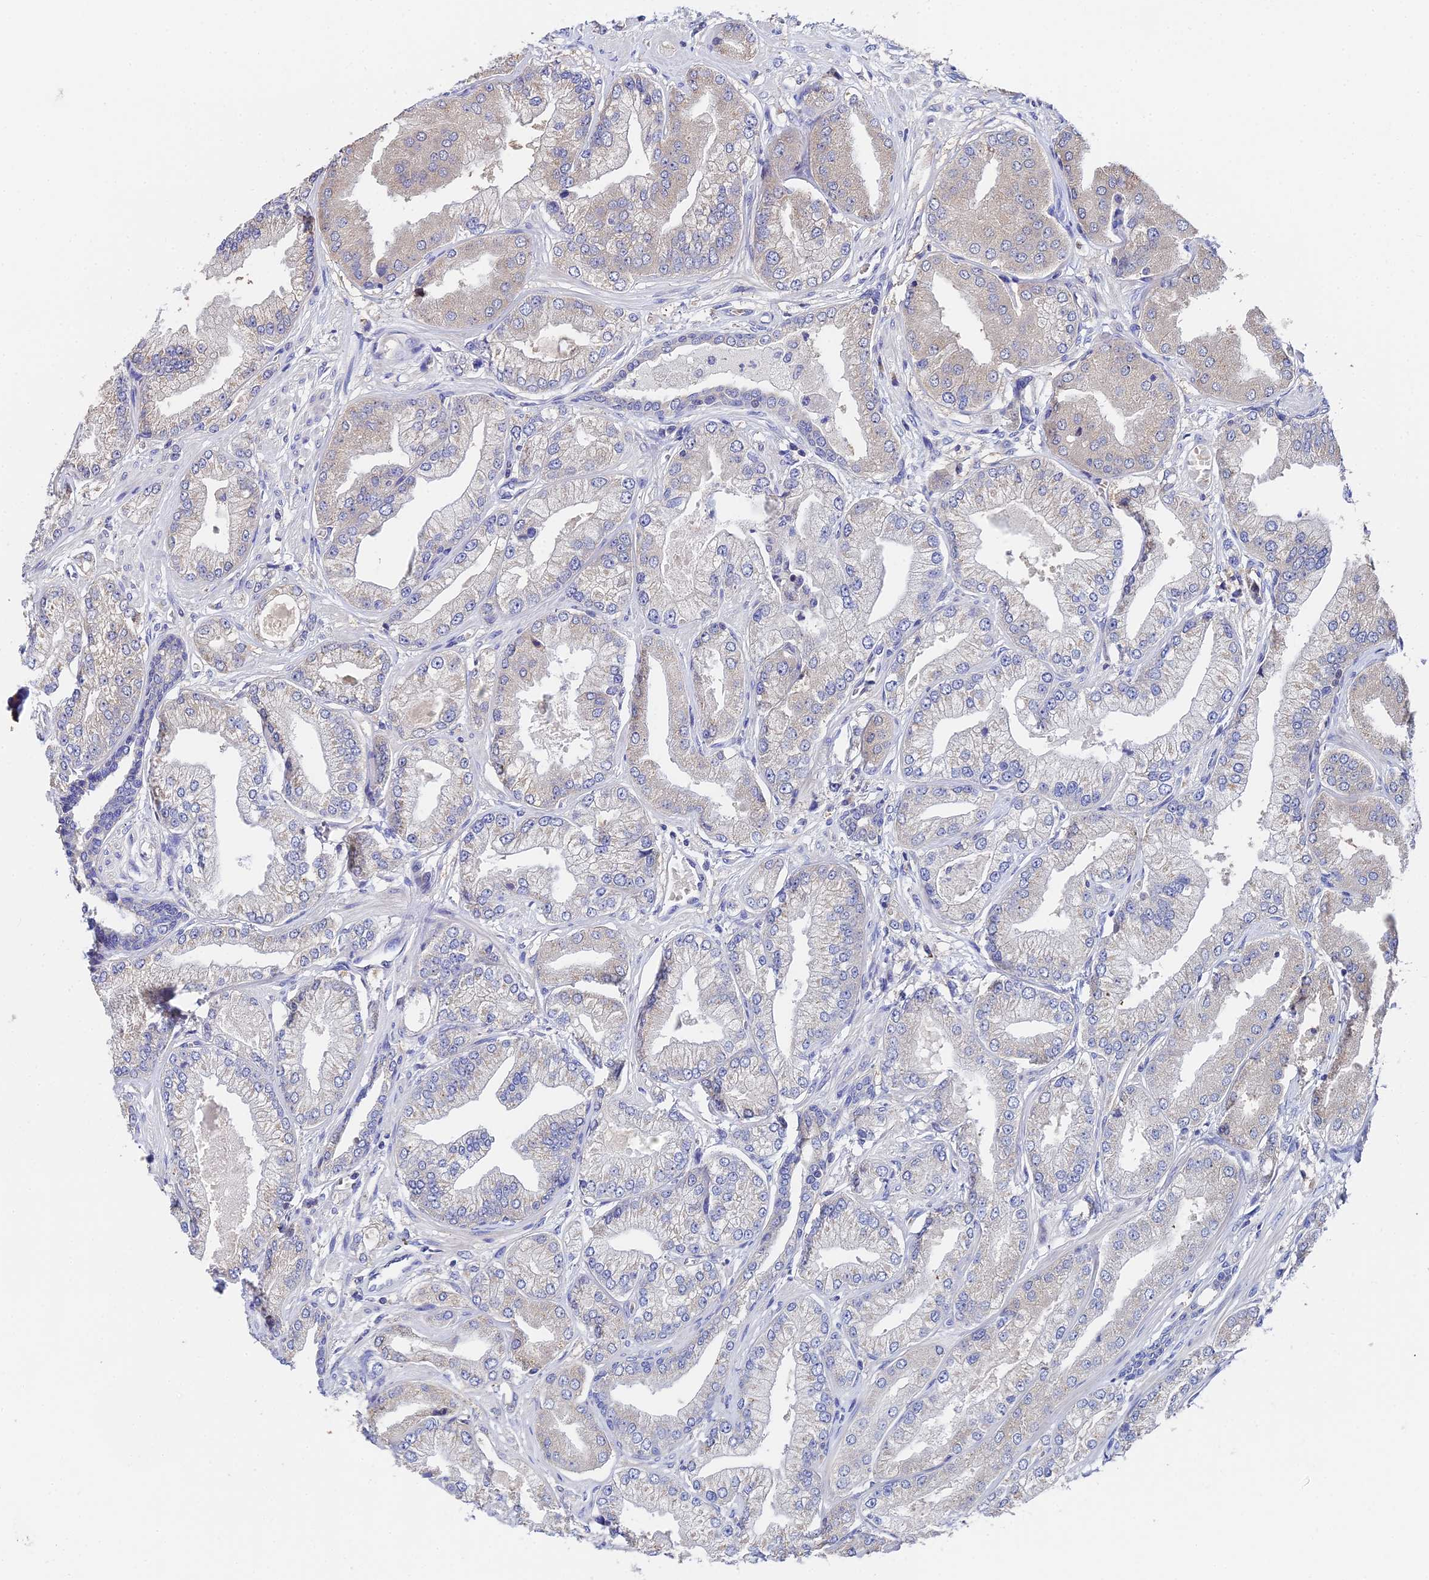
{"staining": {"intensity": "weak", "quantity": "<25%", "location": "cytoplasmic/membranous"}, "tissue": "prostate cancer", "cell_type": "Tumor cells", "image_type": "cancer", "snomed": [{"axis": "morphology", "description": "Adenocarcinoma, Low grade"}, {"axis": "topography", "description": "Prostate"}], "caption": "Immunohistochemical staining of human prostate cancer (low-grade adenocarcinoma) demonstrates no significant staining in tumor cells.", "gene": "UBE2L3", "patient": {"sex": "male", "age": 55}}